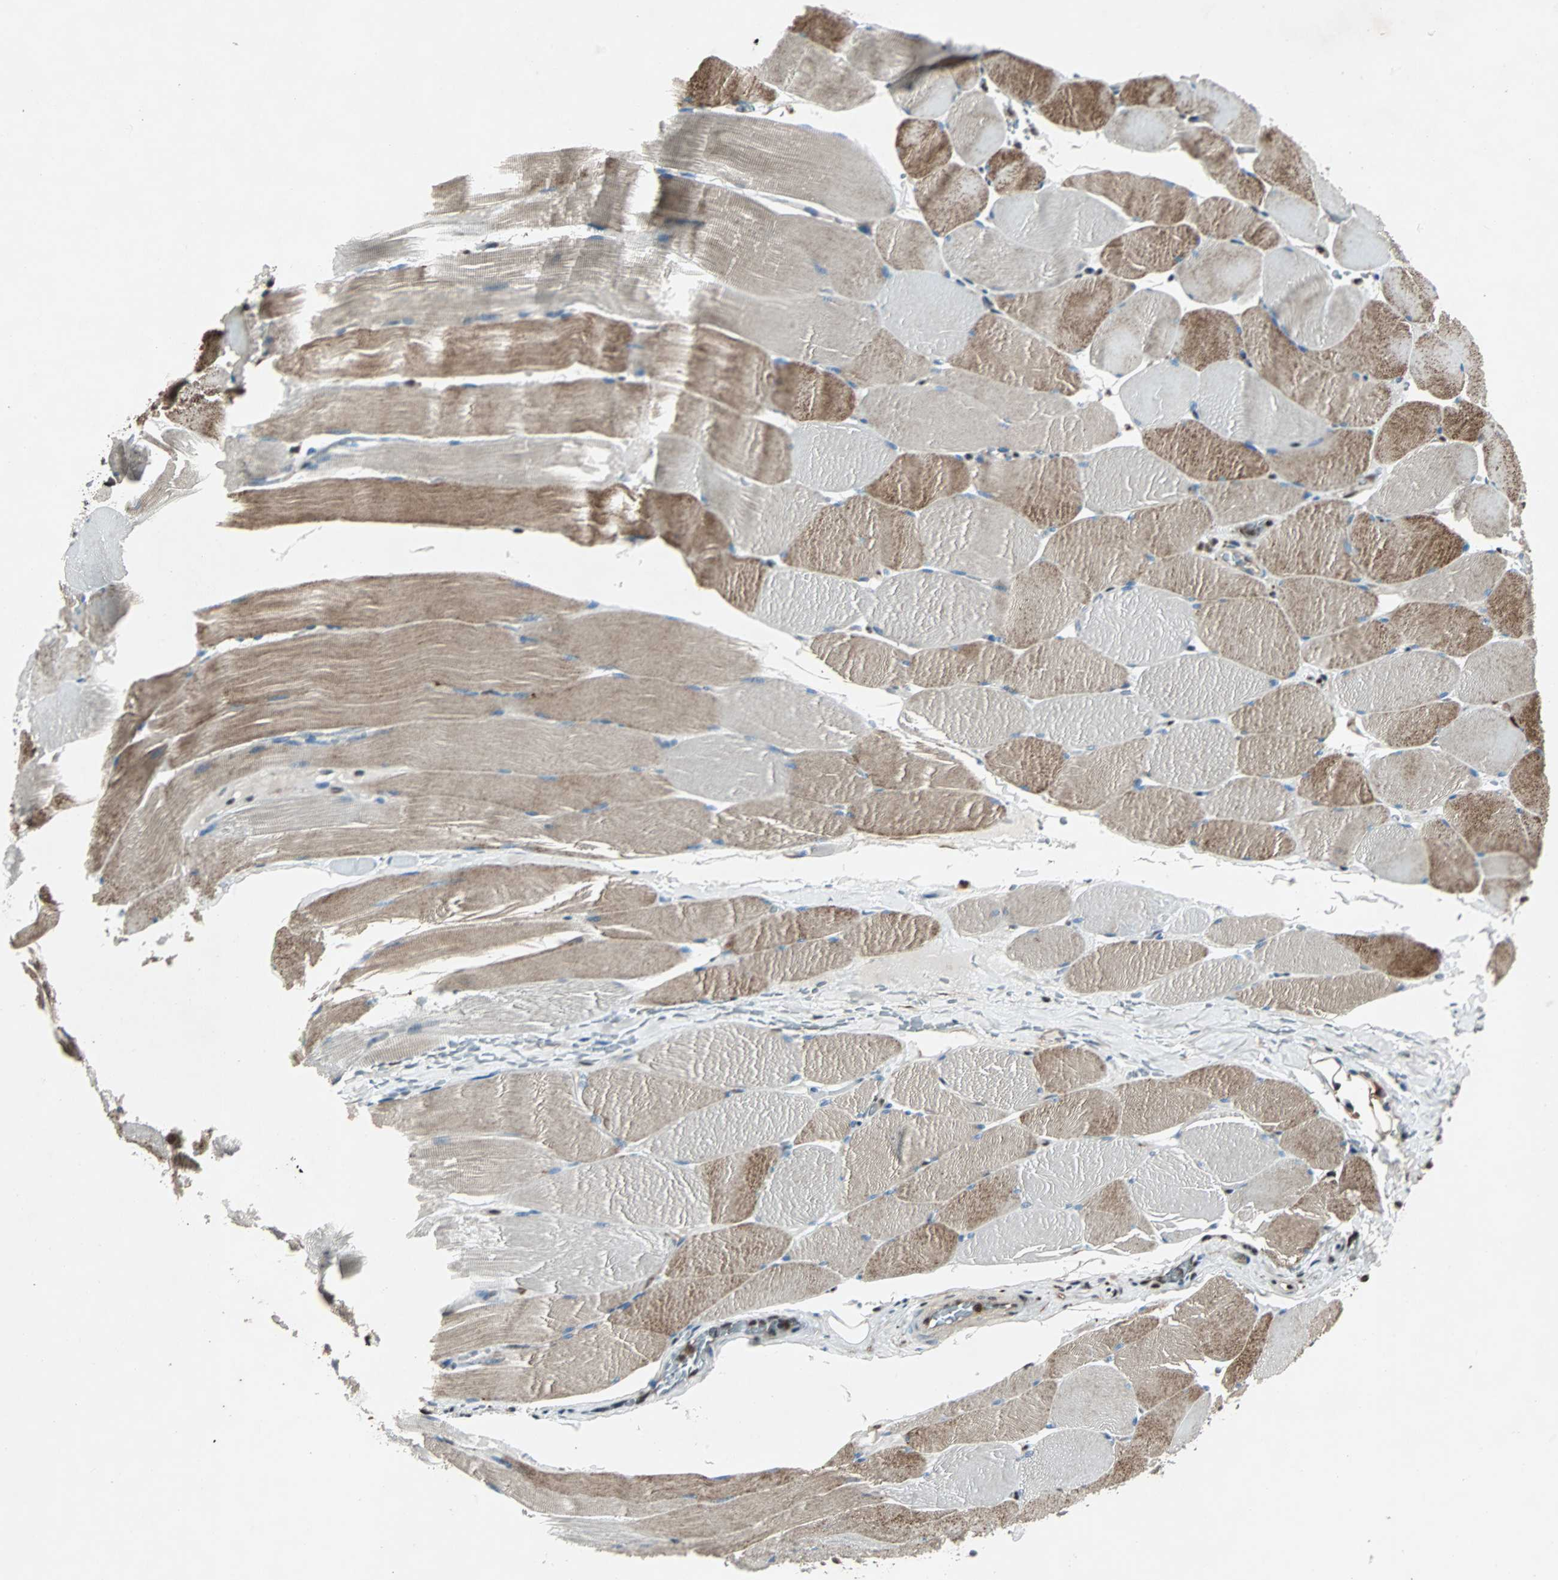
{"staining": {"intensity": "moderate", "quantity": "25%-75%", "location": "cytoplasmic/membranous"}, "tissue": "skeletal muscle", "cell_type": "Myocytes", "image_type": "normal", "snomed": [{"axis": "morphology", "description": "Normal tissue, NOS"}, {"axis": "topography", "description": "Skeletal muscle"}], "caption": "Brown immunohistochemical staining in normal skeletal muscle shows moderate cytoplasmic/membranous staining in approximately 25%-75% of myocytes.", "gene": "ACLY", "patient": {"sex": "male", "age": 62}}